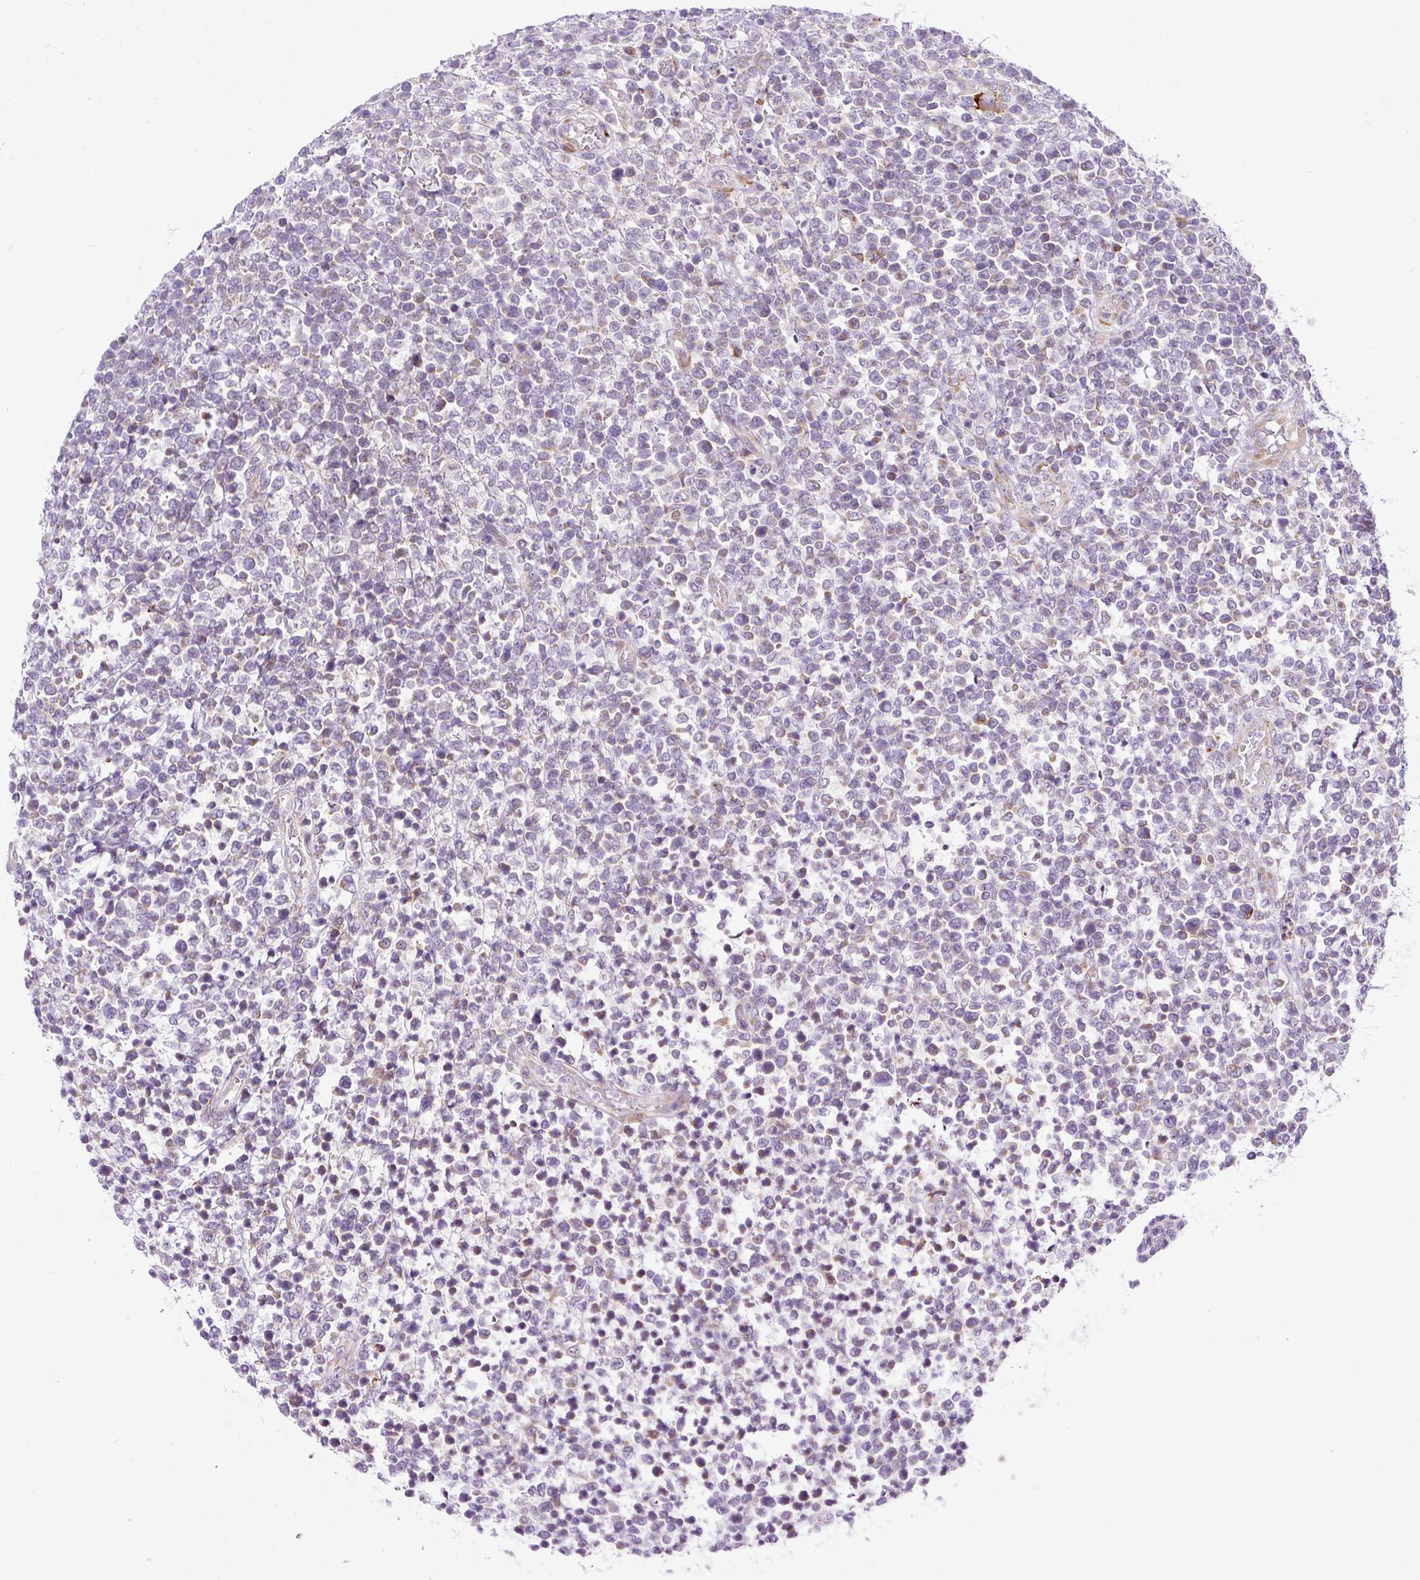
{"staining": {"intensity": "weak", "quantity": "25%-75%", "location": "cytoplasmic/membranous"}, "tissue": "lymphoma", "cell_type": "Tumor cells", "image_type": "cancer", "snomed": [{"axis": "morphology", "description": "Malignant lymphoma, non-Hodgkin's type, High grade"}, {"axis": "topography", "description": "Soft tissue"}], "caption": "There is low levels of weak cytoplasmic/membranous expression in tumor cells of lymphoma, as demonstrated by immunohistochemical staining (brown color).", "gene": "FMC1", "patient": {"sex": "female", "age": 56}}